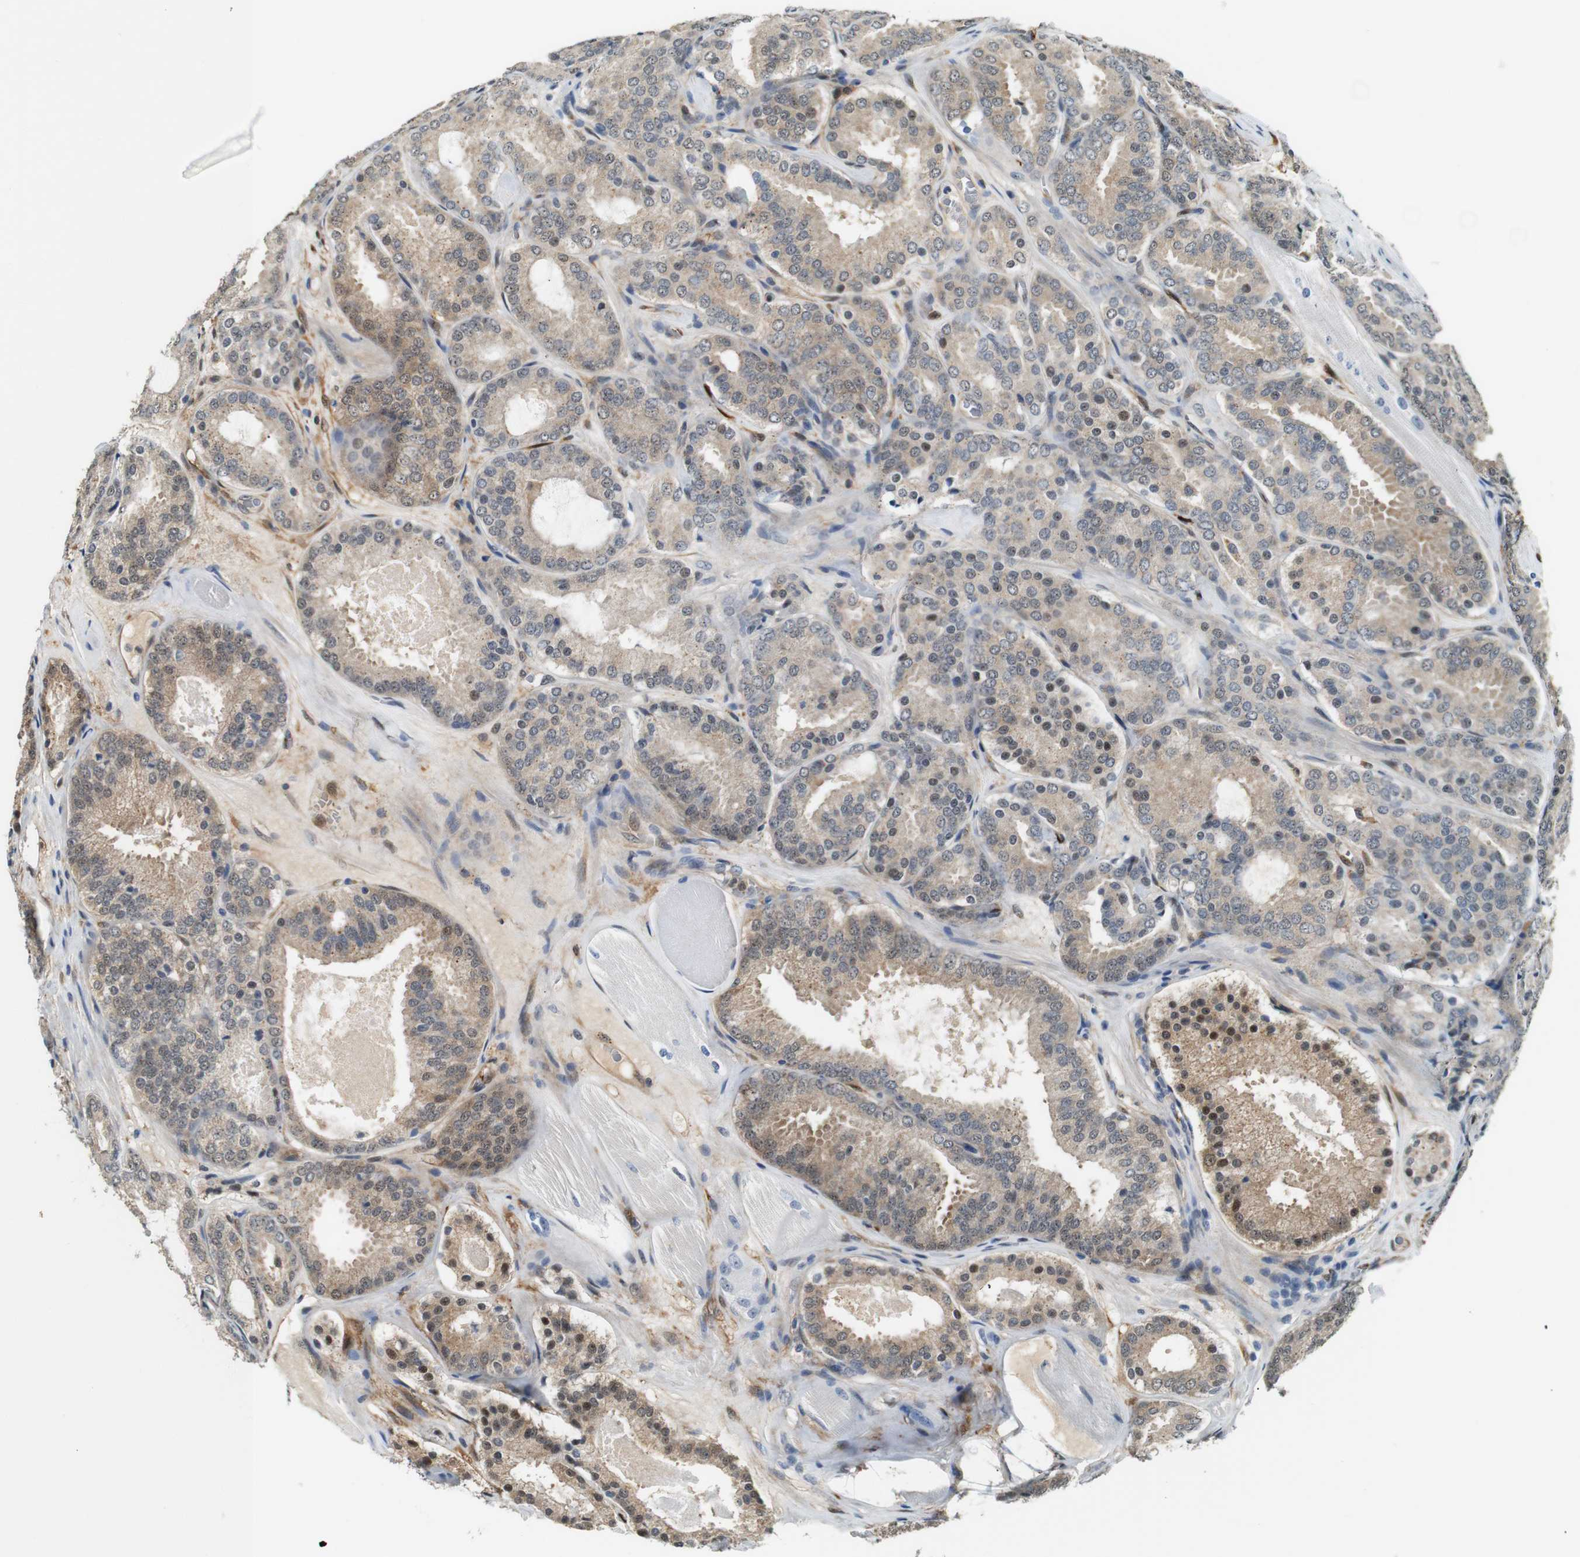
{"staining": {"intensity": "moderate", "quantity": ">75%", "location": "cytoplasmic/membranous,nuclear"}, "tissue": "prostate cancer", "cell_type": "Tumor cells", "image_type": "cancer", "snomed": [{"axis": "morphology", "description": "Adenocarcinoma, Low grade"}, {"axis": "topography", "description": "Prostate"}], "caption": "Protein expression analysis of human prostate cancer reveals moderate cytoplasmic/membranous and nuclear positivity in approximately >75% of tumor cells.", "gene": "LXN", "patient": {"sex": "male", "age": 69}}